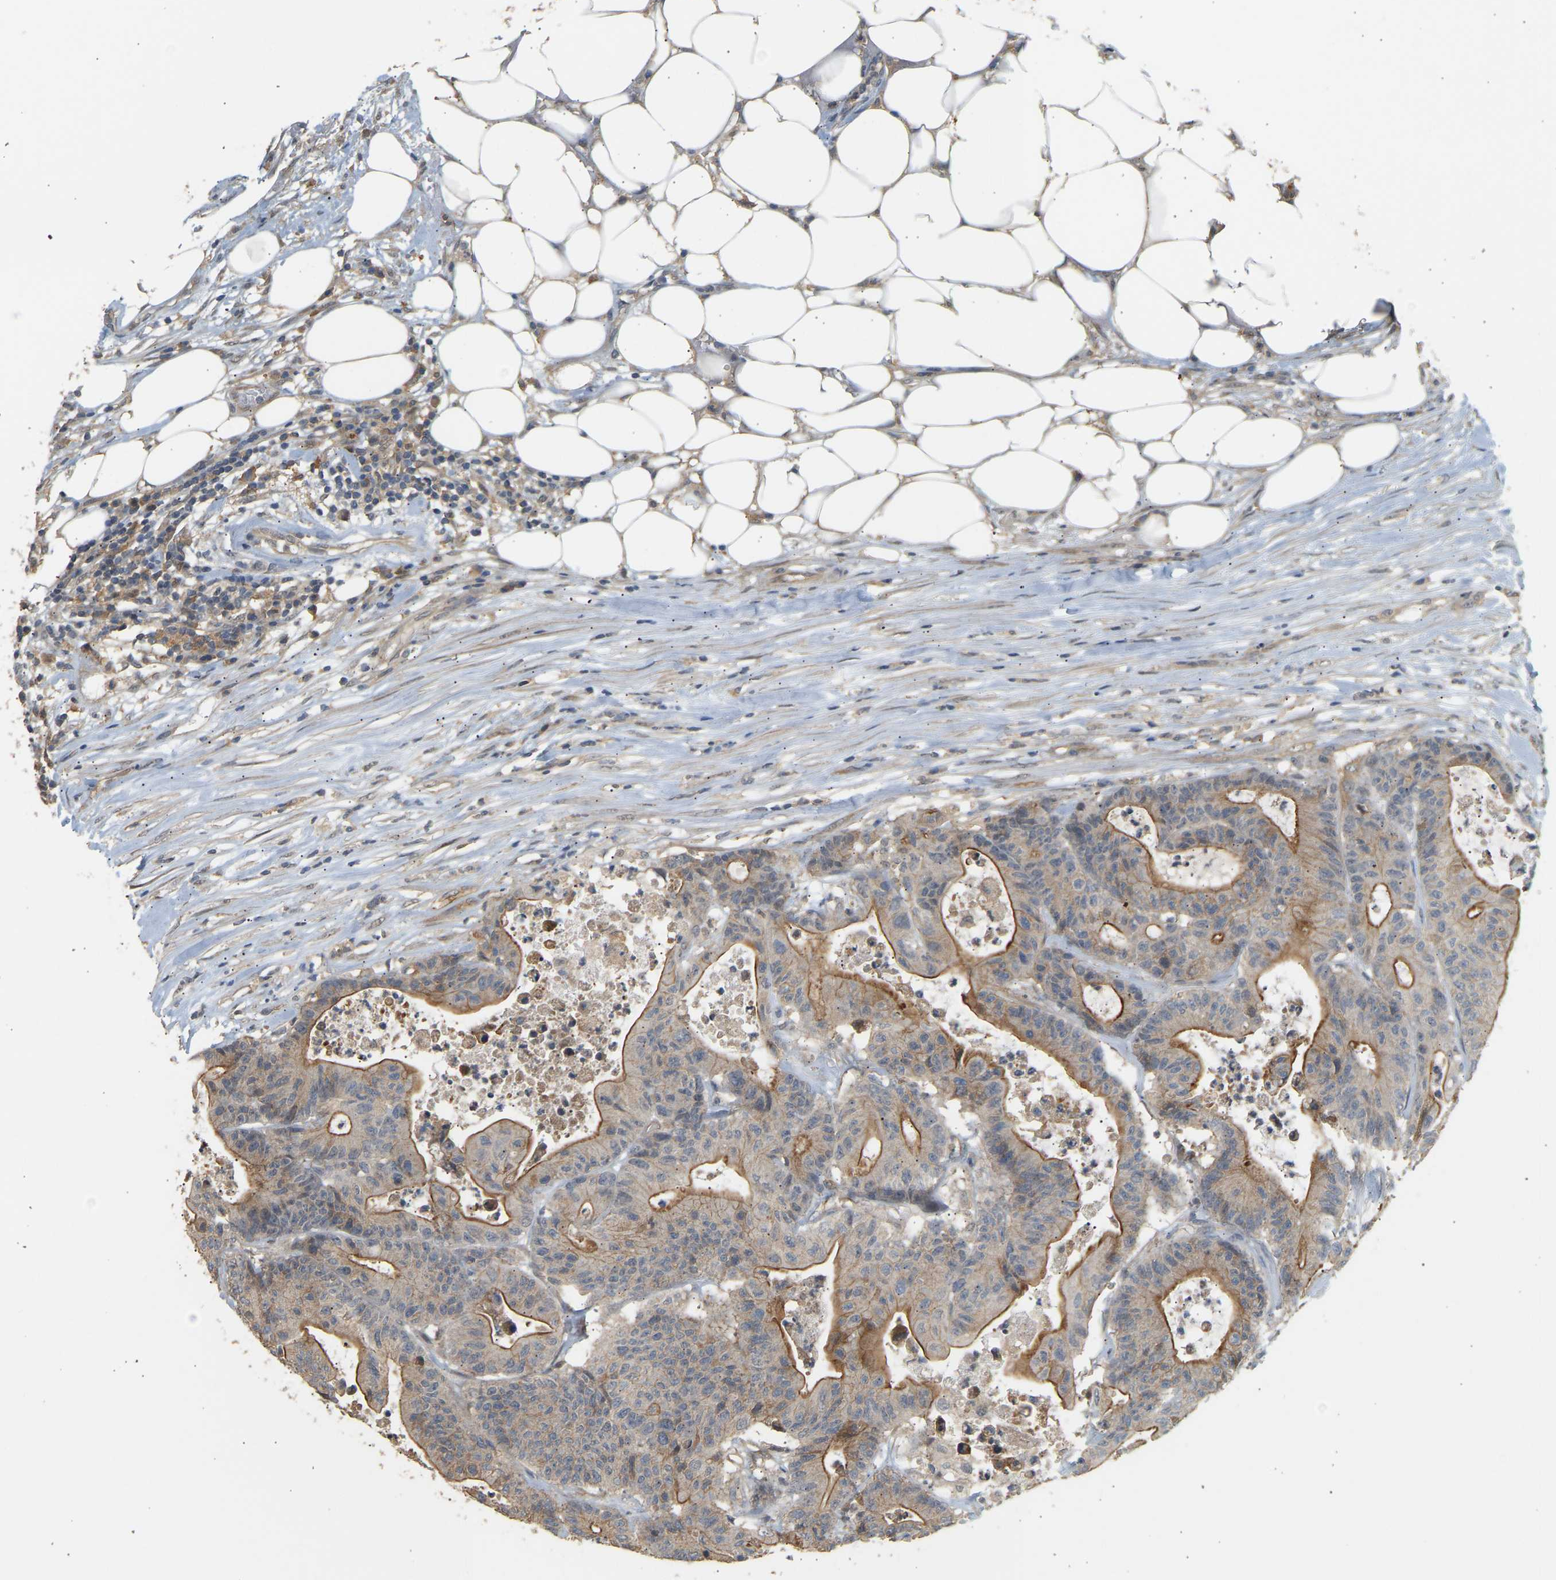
{"staining": {"intensity": "moderate", "quantity": ">75%", "location": "cytoplasmic/membranous"}, "tissue": "colorectal cancer", "cell_type": "Tumor cells", "image_type": "cancer", "snomed": [{"axis": "morphology", "description": "Adenocarcinoma, NOS"}, {"axis": "topography", "description": "Colon"}], "caption": "Immunohistochemistry (IHC) staining of adenocarcinoma (colorectal), which displays medium levels of moderate cytoplasmic/membranous positivity in about >75% of tumor cells indicating moderate cytoplasmic/membranous protein staining. The staining was performed using DAB (3,3'-diaminobenzidine) (brown) for protein detection and nuclei were counterstained in hematoxylin (blue).", "gene": "RGL1", "patient": {"sex": "female", "age": 84}}